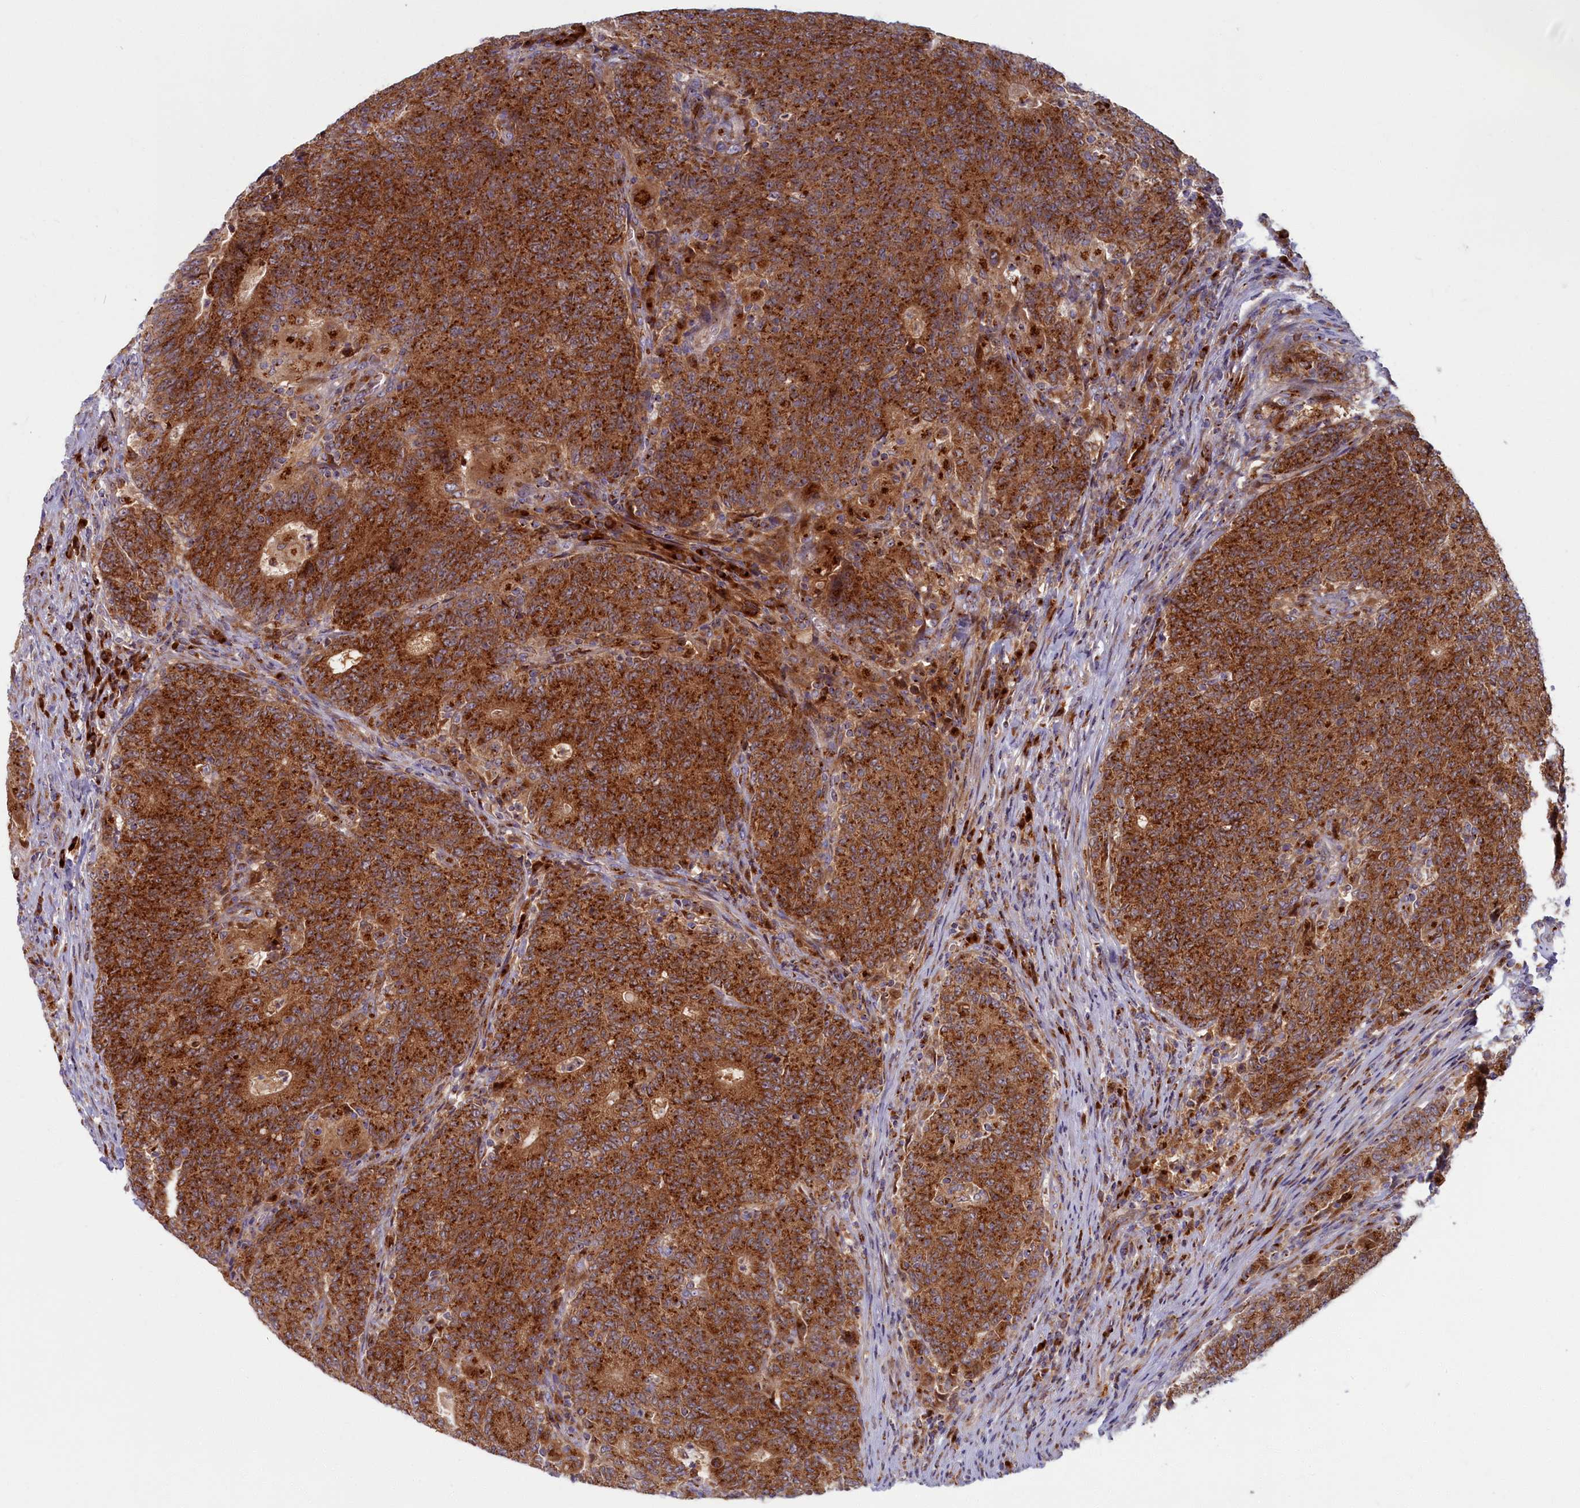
{"staining": {"intensity": "strong", "quantity": ">75%", "location": "cytoplasmic/membranous"}, "tissue": "colorectal cancer", "cell_type": "Tumor cells", "image_type": "cancer", "snomed": [{"axis": "morphology", "description": "Adenocarcinoma, NOS"}, {"axis": "topography", "description": "Colon"}], "caption": "Protein staining by immunohistochemistry displays strong cytoplasmic/membranous positivity in about >75% of tumor cells in adenocarcinoma (colorectal).", "gene": "BLVRB", "patient": {"sex": "female", "age": 75}}